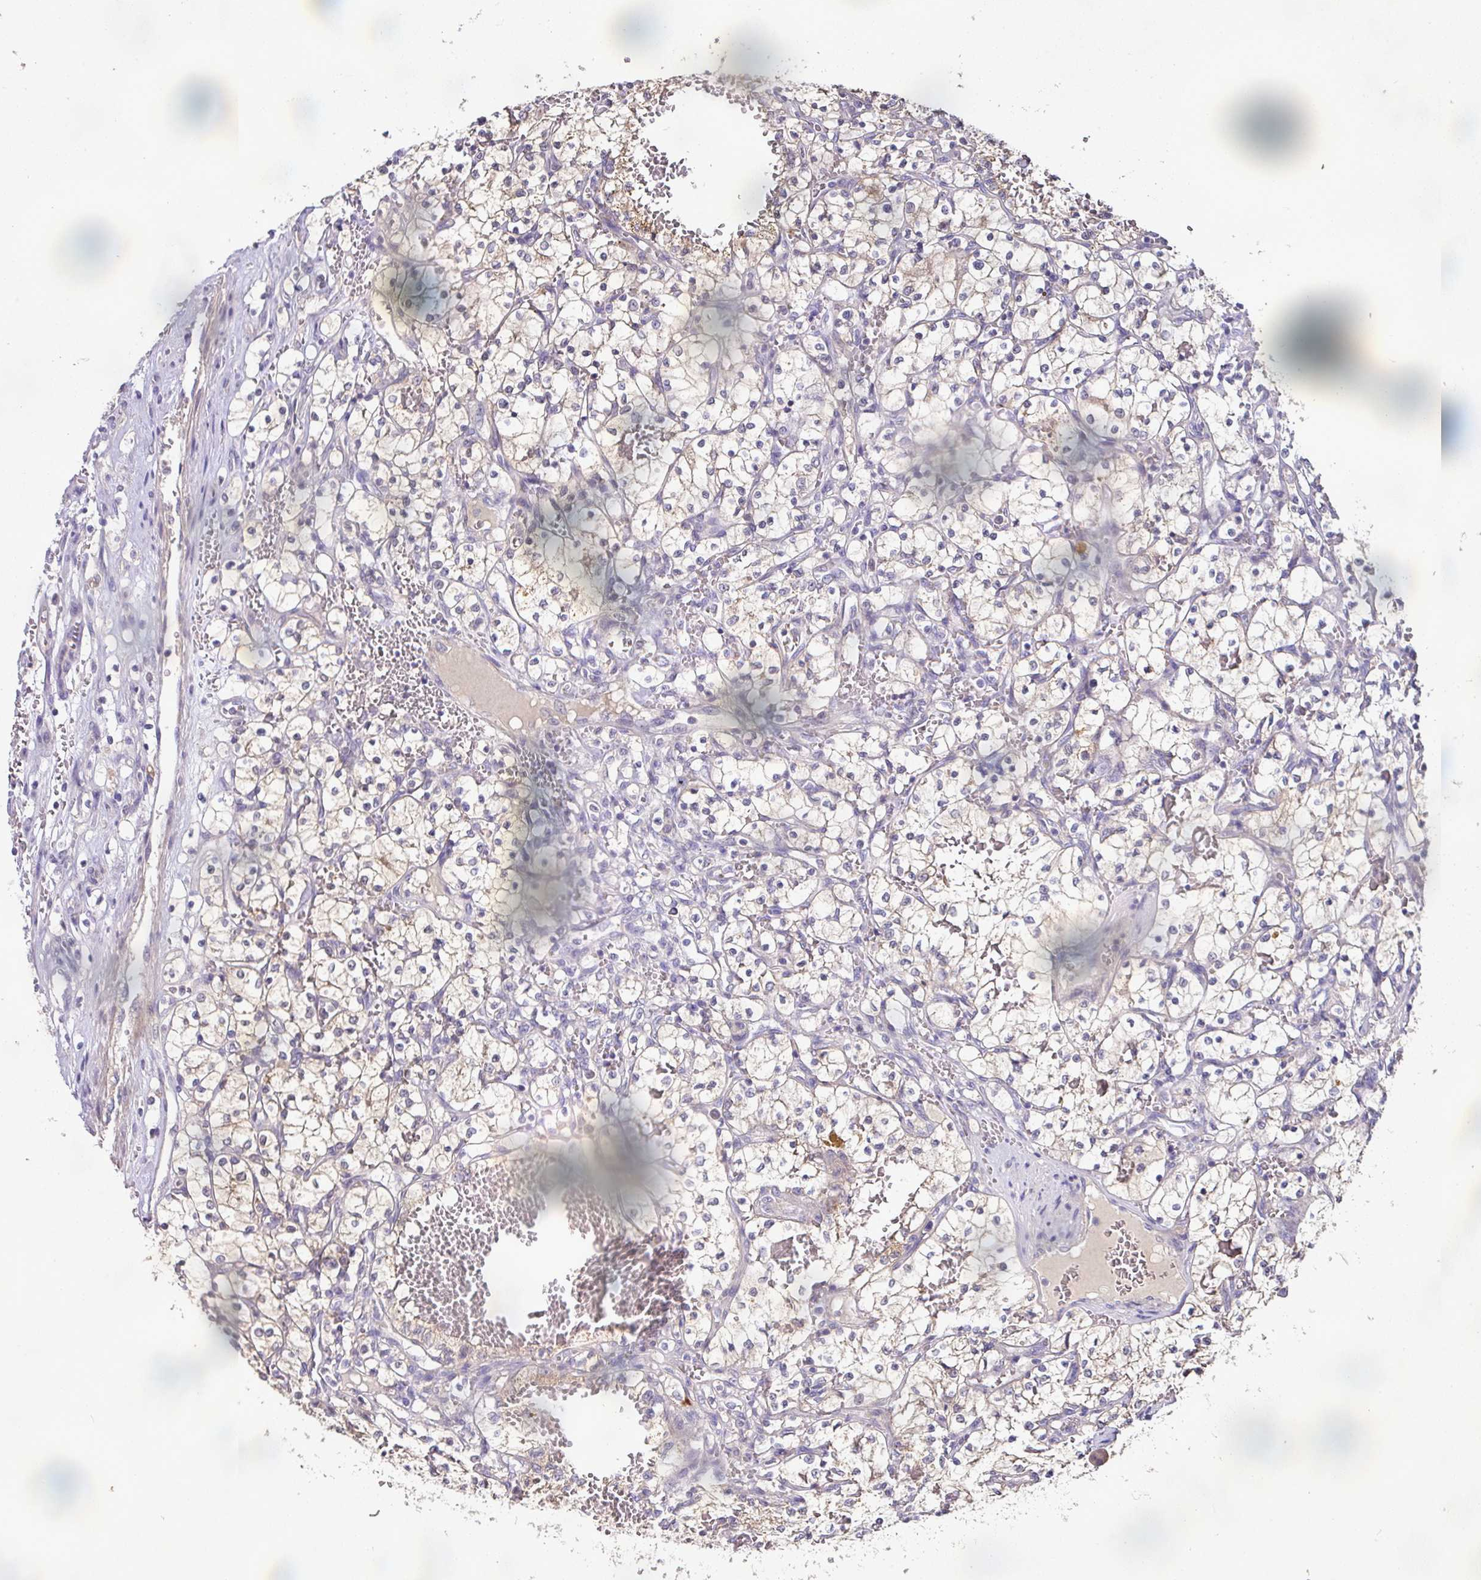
{"staining": {"intensity": "negative", "quantity": "none", "location": "none"}, "tissue": "renal cancer", "cell_type": "Tumor cells", "image_type": "cancer", "snomed": [{"axis": "morphology", "description": "Adenocarcinoma, NOS"}, {"axis": "topography", "description": "Kidney"}], "caption": "Renal cancer (adenocarcinoma) stained for a protein using IHC reveals no expression tumor cells.", "gene": "AEBP2", "patient": {"sex": "female", "age": 69}}